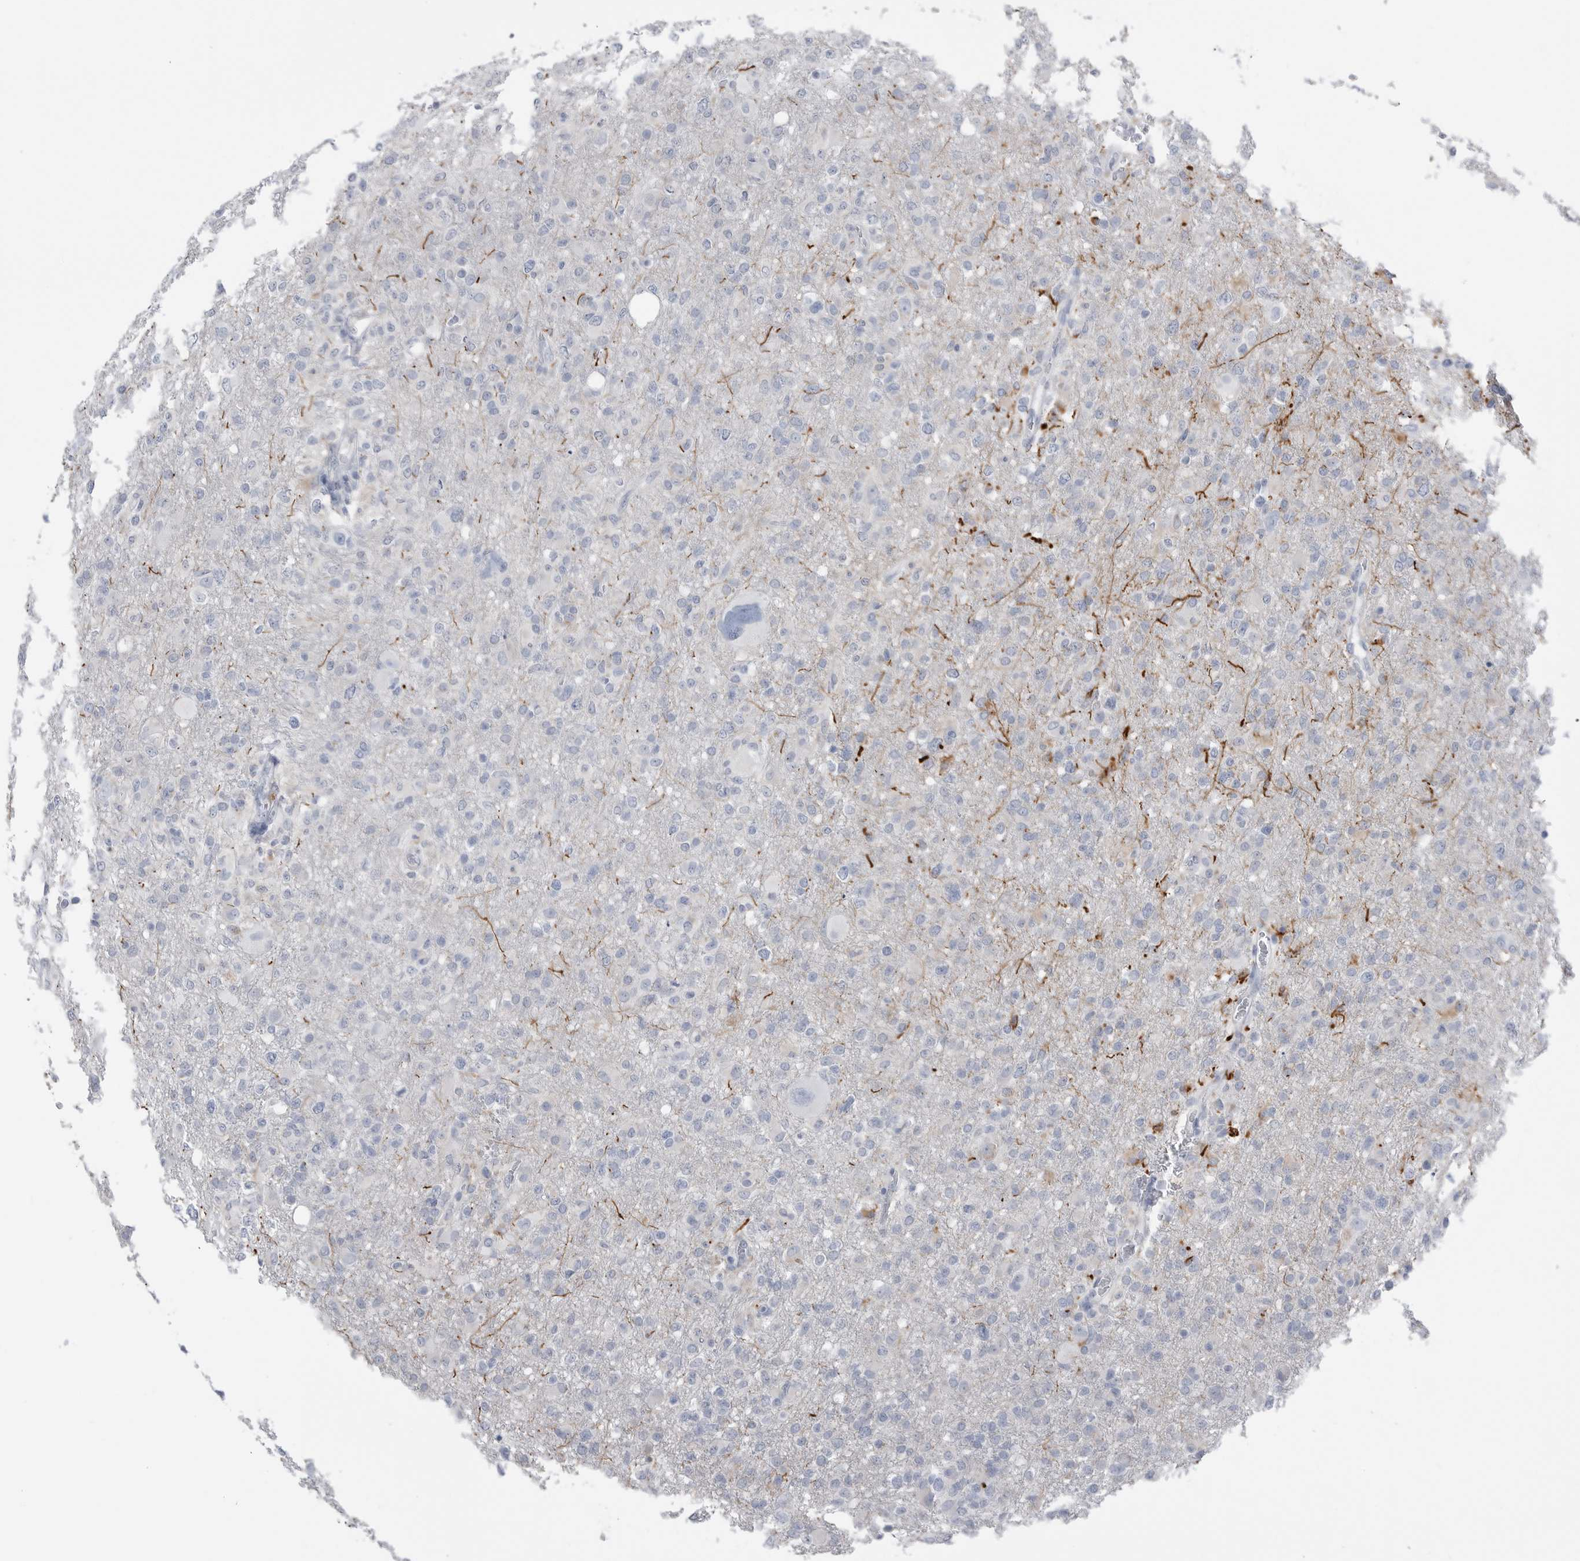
{"staining": {"intensity": "negative", "quantity": "none", "location": "none"}, "tissue": "glioma", "cell_type": "Tumor cells", "image_type": "cancer", "snomed": [{"axis": "morphology", "description": "Glioma, malignant, High grade"}, {"axis": "topography", "description": "Brain"}], "caption": "High power microscopy histopathology image of an immunohistochemistry (IHC) photomicrograph of malignant glioma (high-grade), revealing no significant positivity in tumor cells.", "gene": "ABHD12", "patient": {"sex": "female", "age": 57}}